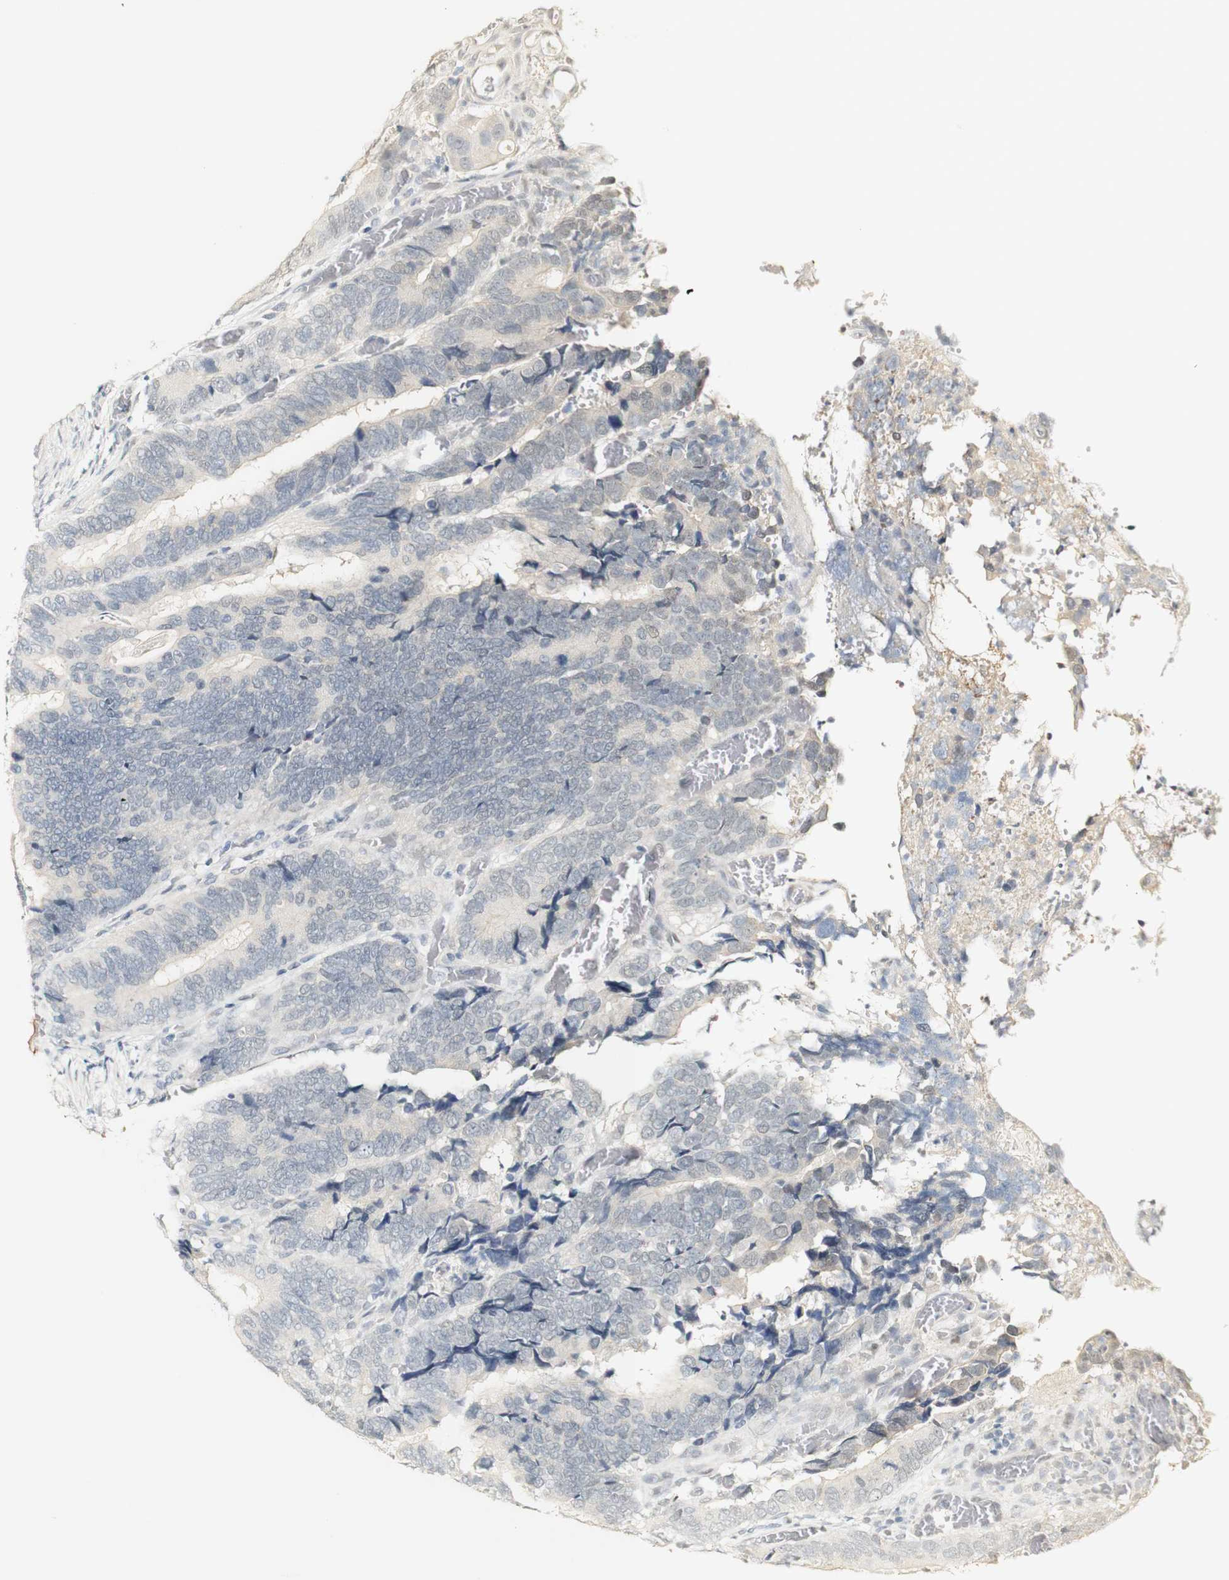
{"staining": {"intensity": "negative", "quantity": "none", "location": "none"}, "tissue": "colorectal cancer", "cell_type": "Tumor cells", "image_type": "cancer", "snomed": [{"axis": "morphology", "description": "Adenocarcinoma, NOS"}, {"axis": "topography", "description": "Colon"}], "caption": "Immunohistochemistry of colorectal cancer displays no staining in tumor cells.", "gene": "SYT7", "patient": {"sex": "male", "age": 72}}